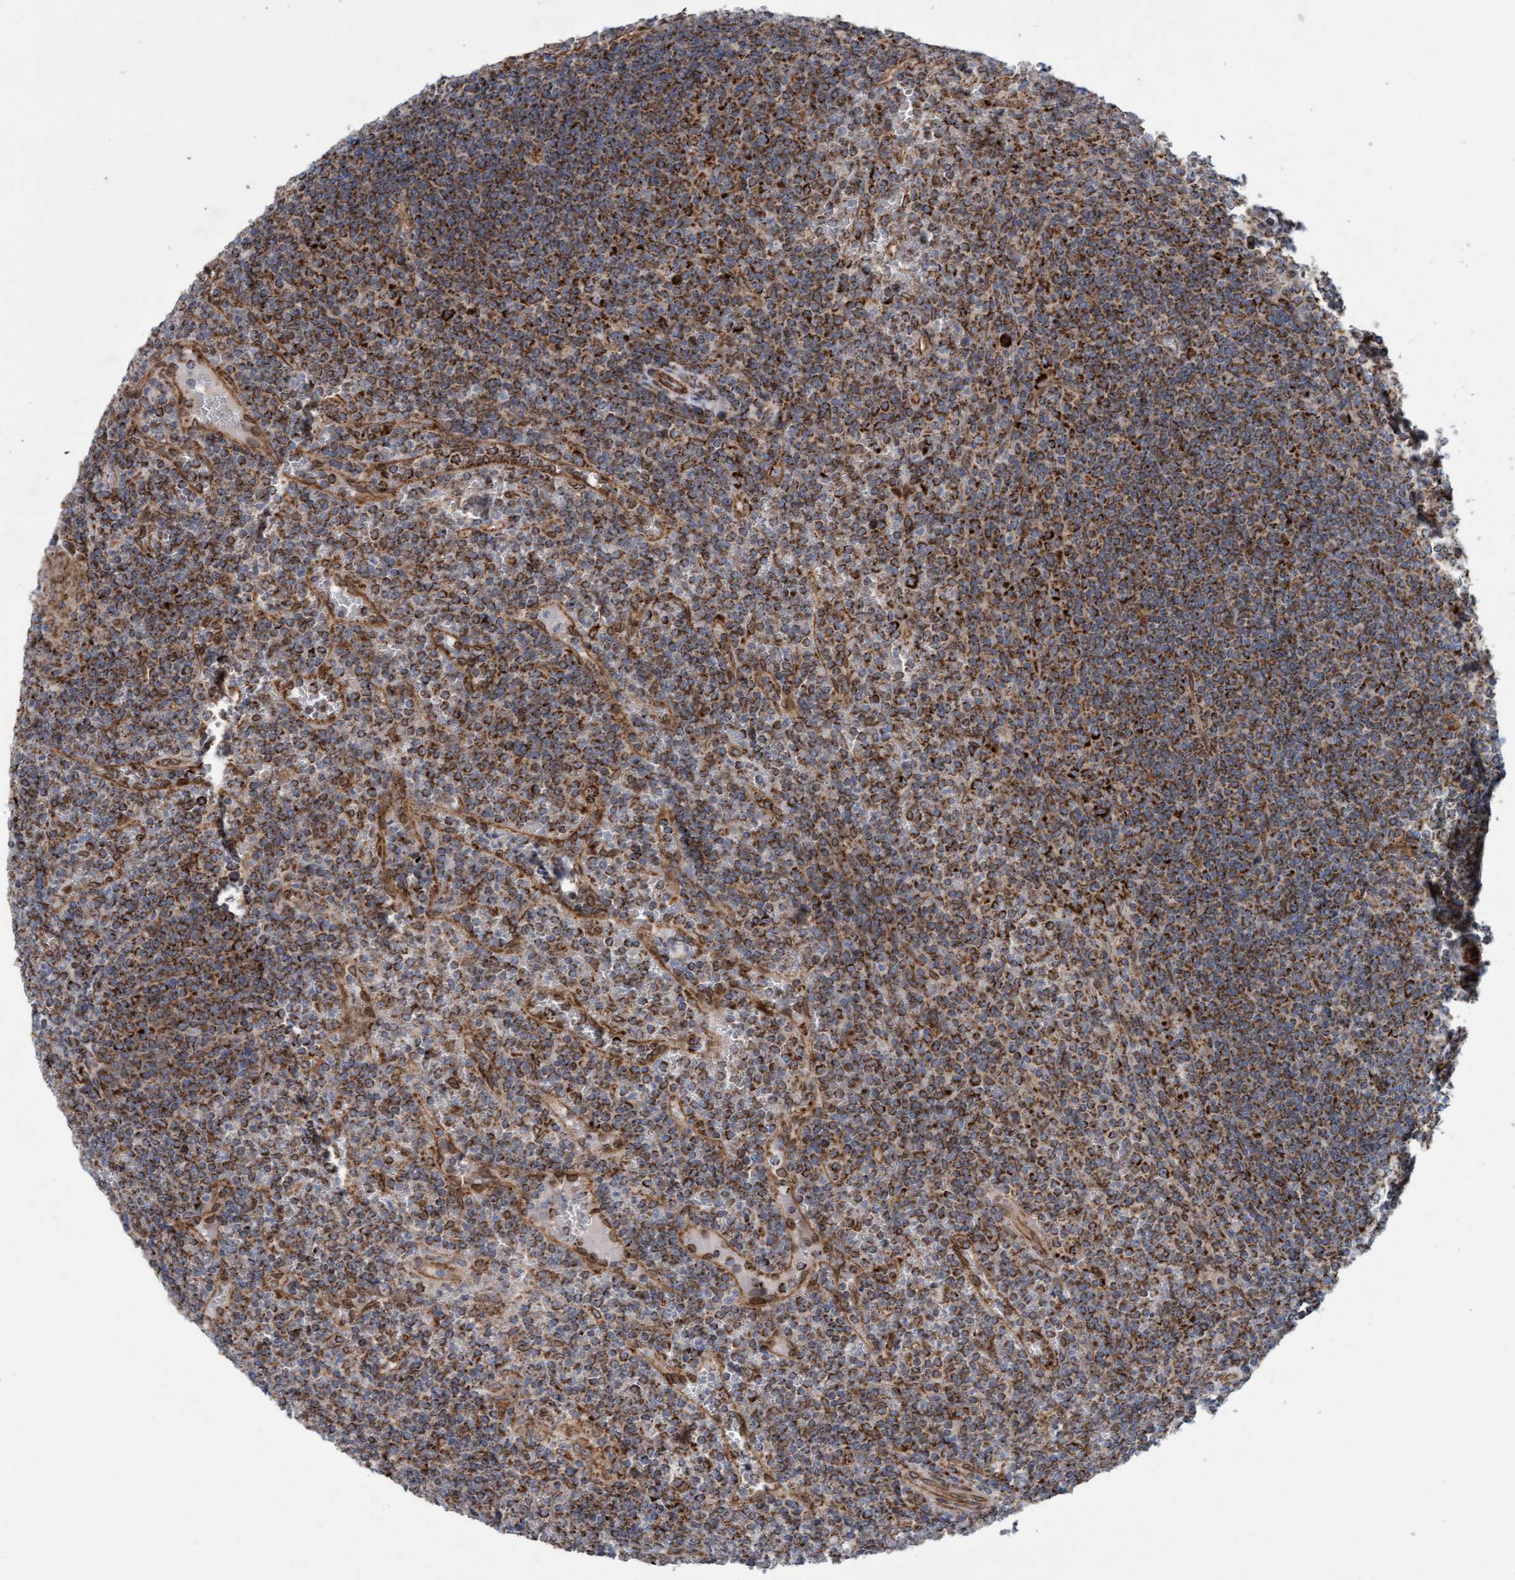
{"staining": {"intensity": "moderate", "quantity": ">75%", "location": "cytoplasmic/membranous"}, "tissue": "lymphoma", "cell_type": "Tumor cells", "image_type": "cancer", "snomed": [{"axis": "morphology", "description": "Malignant lymphoma, non-Hodgkin's type, Low grade"}, {"axis": "topography", "description": "Spleen"}], "caption": "An image of lymphoma stained for a protein displays moderate cytoplasmic/membranous brown staining in tumor cells. The staining is performed using DAB (3,3'-diaminobenzidine) brown chromogen to label protein expression. The nuclei are counter-stained blue using hematoxylin.", "gene": "MRPS23", "patient": {"sex": "female", "age": 19}}